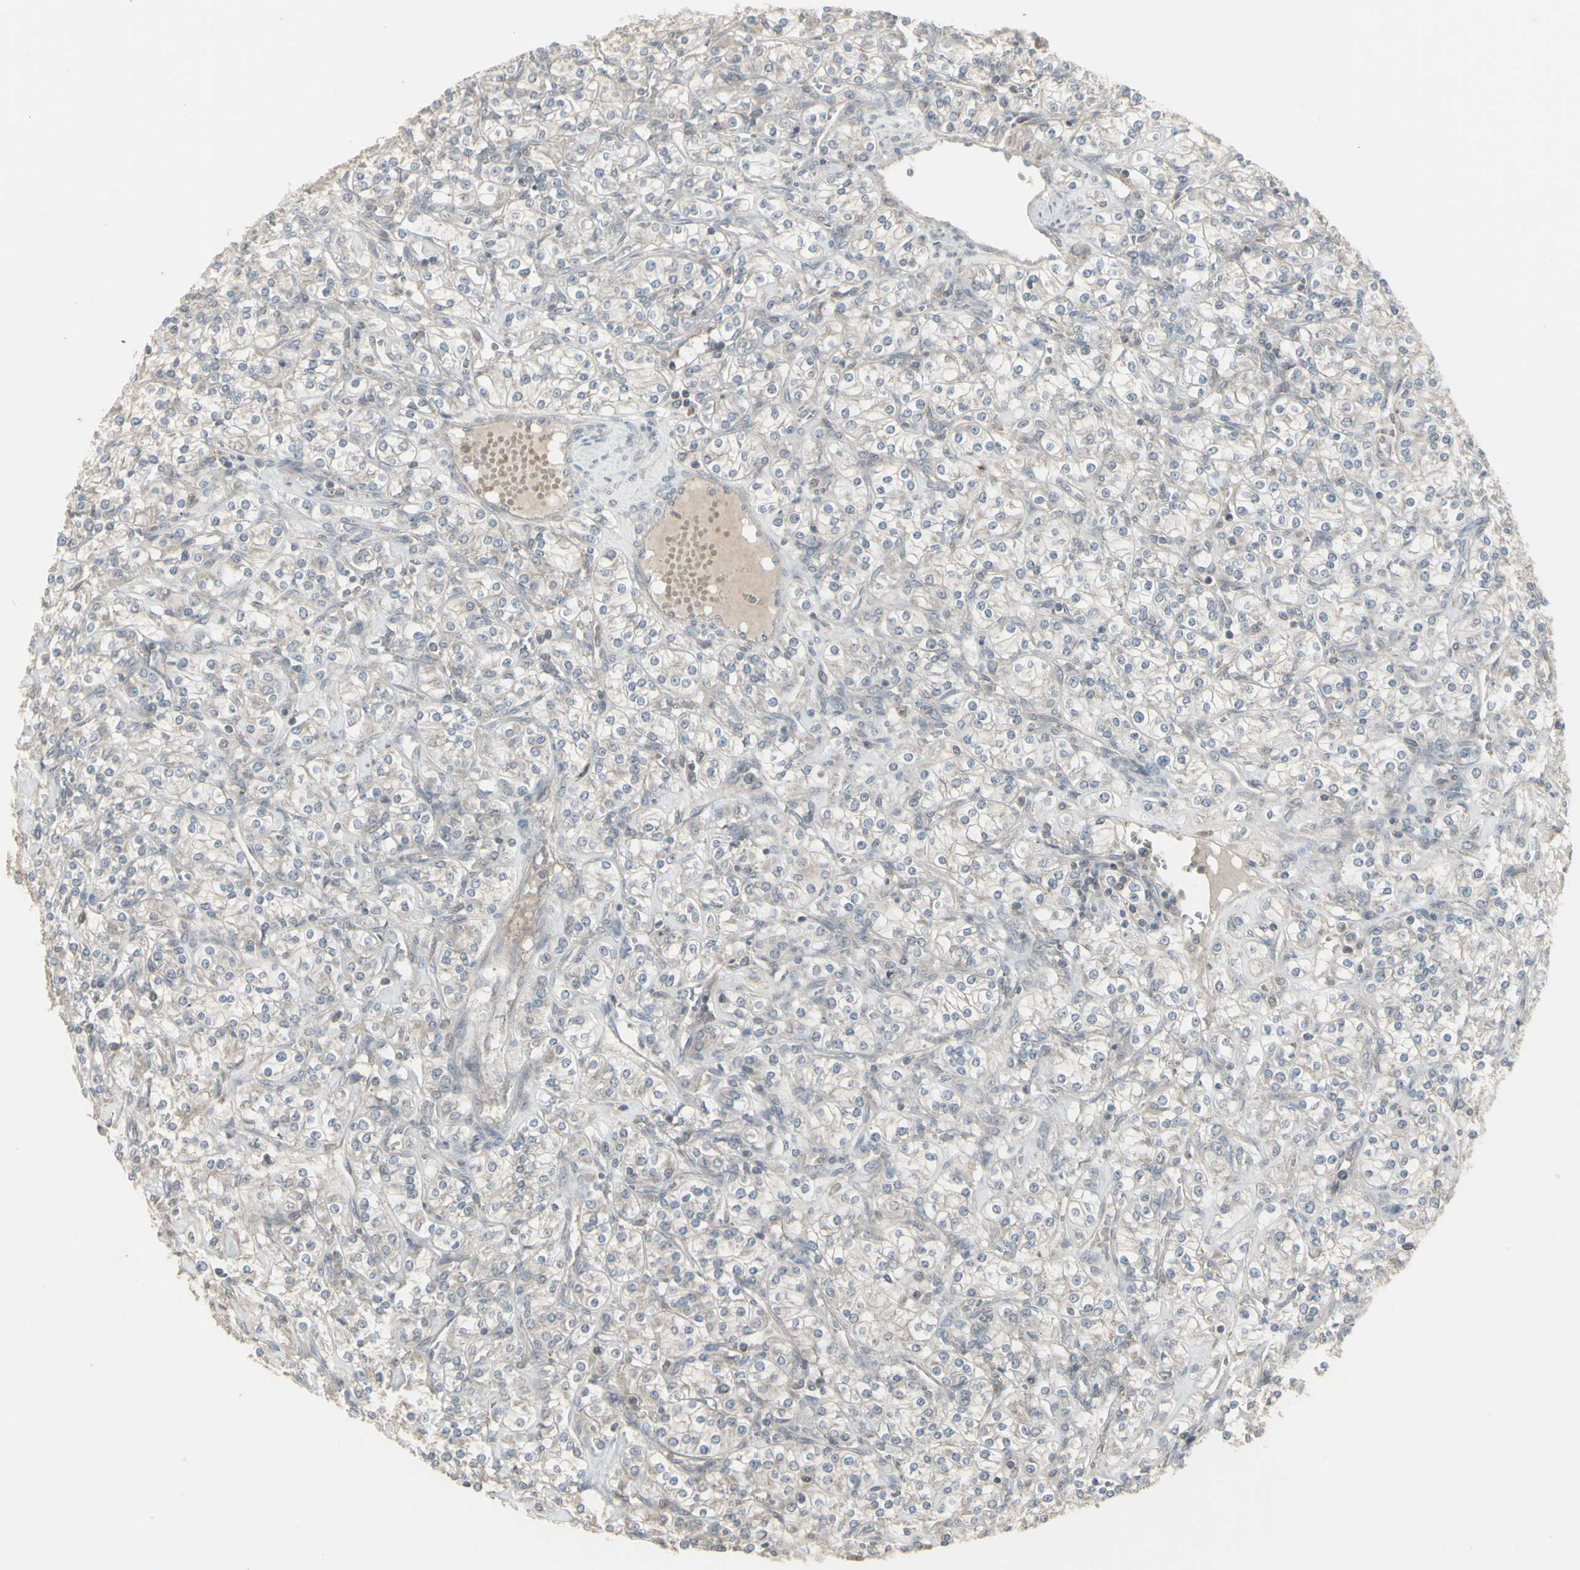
{"staining": {"intensity": "negative", "quantity": "none", "location": "none"}, "tissue": "renal cancer", "cell_type": "Tumor cells", "image_type": "cancer", "snomed": [{"axis": "morphology", "description": "Adenocarcinoma, NOS"}, {"axis": "topography", "description": "Kidney"}], "caption": "This photomicrograph is of renal cancer (adenocarcinoma) stained with immunohistochemistry to label a protein in brown with the nuclei are counter-stained blue. There is no positivity in tumor cells. Nuclei are stained in blue.", "gene": "CSK", "patient": {"sex": "male", "age": 77}}